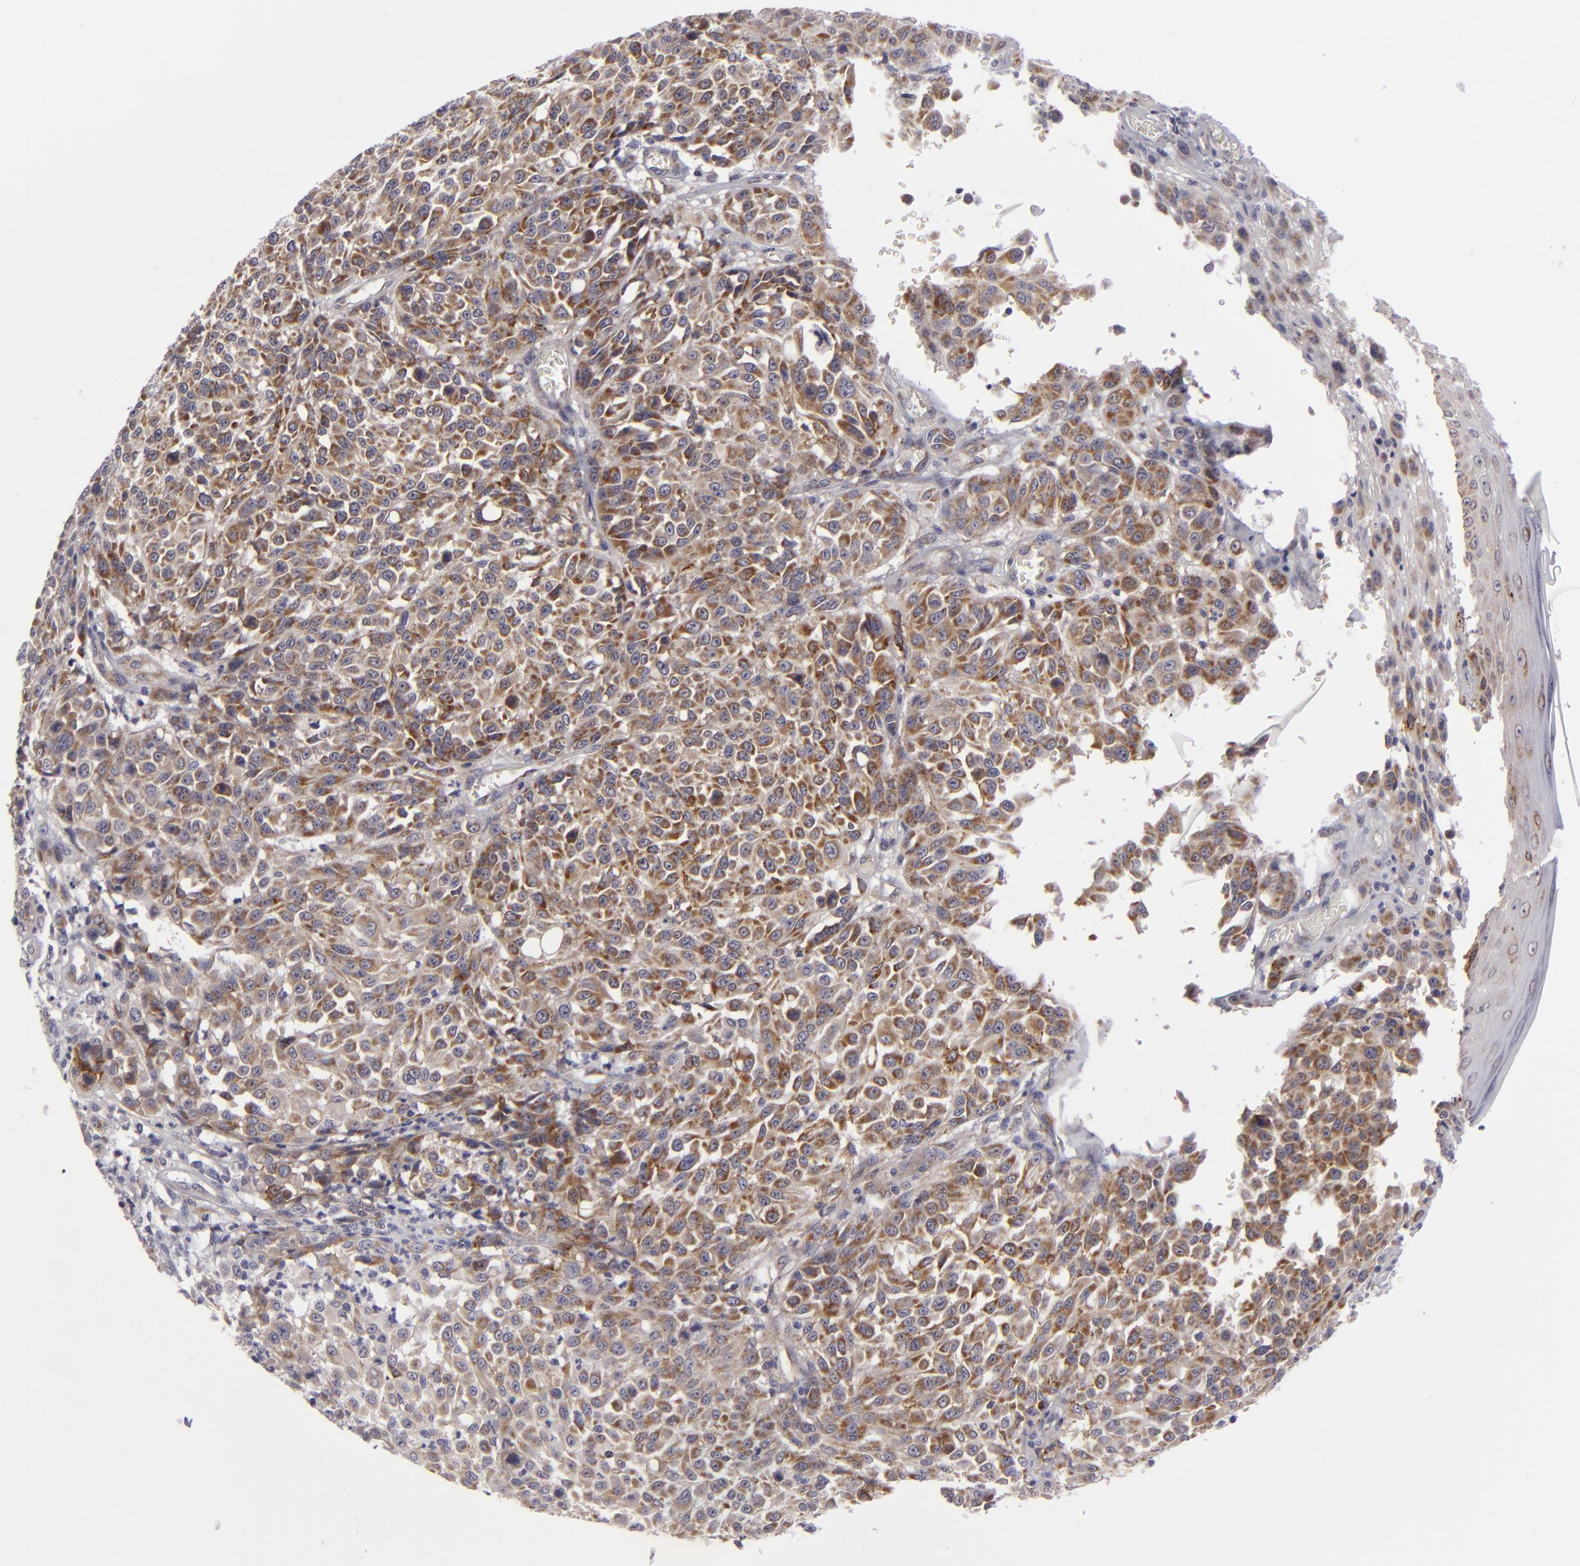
{"staining": {"intensity": "moderate", "quantity": ">75%", "location": "cytoplasmic/membranous"}, "tissue": "melanoma", "cell_type": "Tumor cells", "image_type": "cancer", "snomed": [{"axis": "morphology", "description": "Malignant melanoma, NOS"}, {"axis": "topography", "description": "Skin"}], "caption": "Immunohistochemistry (IHC) (DAB) staining of melanoma exhibits moderate cytoplasmic/membranous protein expression in approximately >75% of tumor cells.", "gene": "ALCAM", "patient": {"sex": "female", "age": 49}}